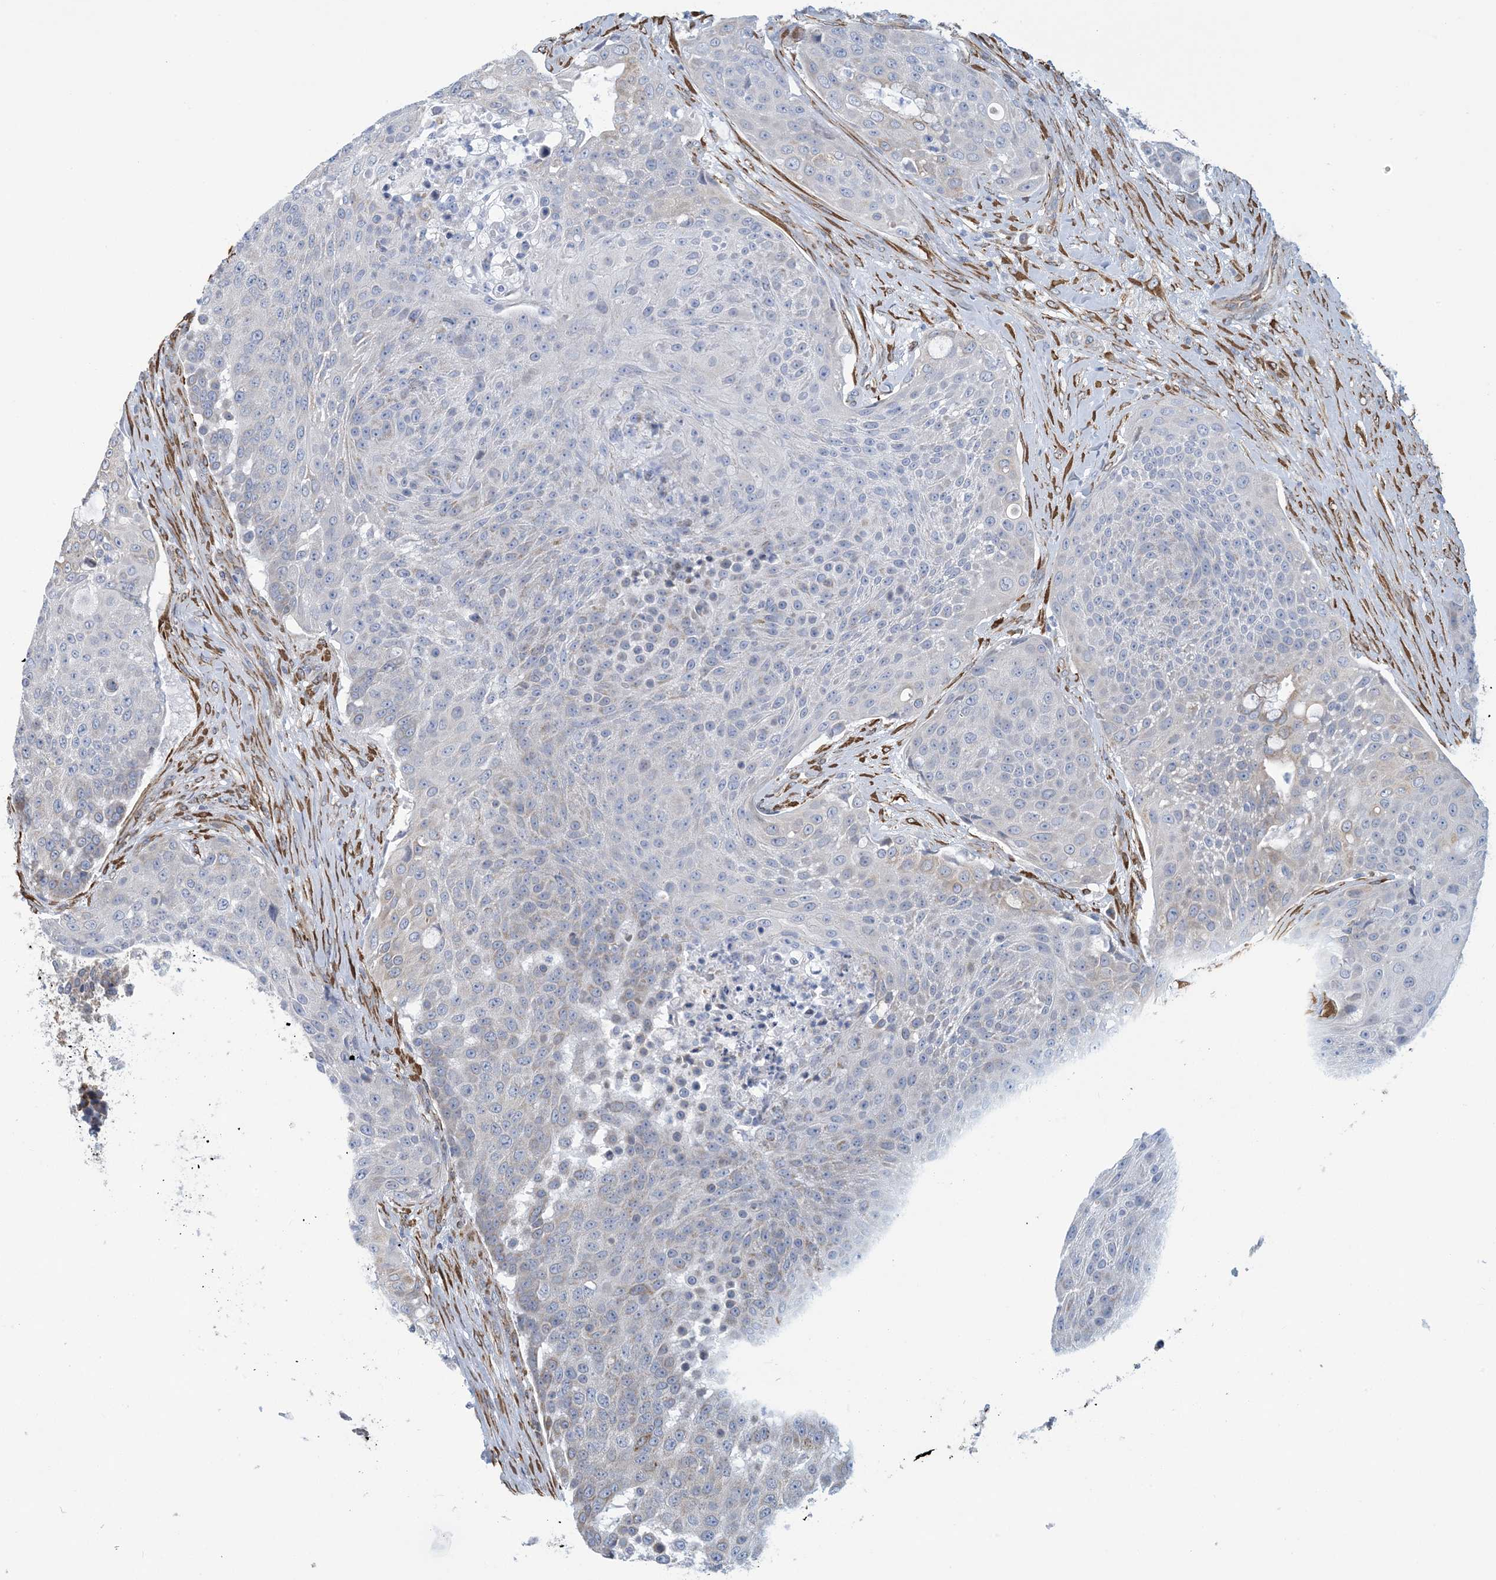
{"staining": {"intensity": "negative", "quantity": "none", "location": "none"}, "tissue": "urothelial cancer", "cell_type": "Tumor cells", "image_type": "cancer", "snomed": [{"axis": "morphology", "description": "Urothelial carcinoma, High grade"}, {"axis": "topography", "description": "Urinary bladder"}], "caption": "Tumor cells show no significant expression in urothelial cancer.", "gene": "CCDC14", "patient": {"sex": "female", "age": 63}}